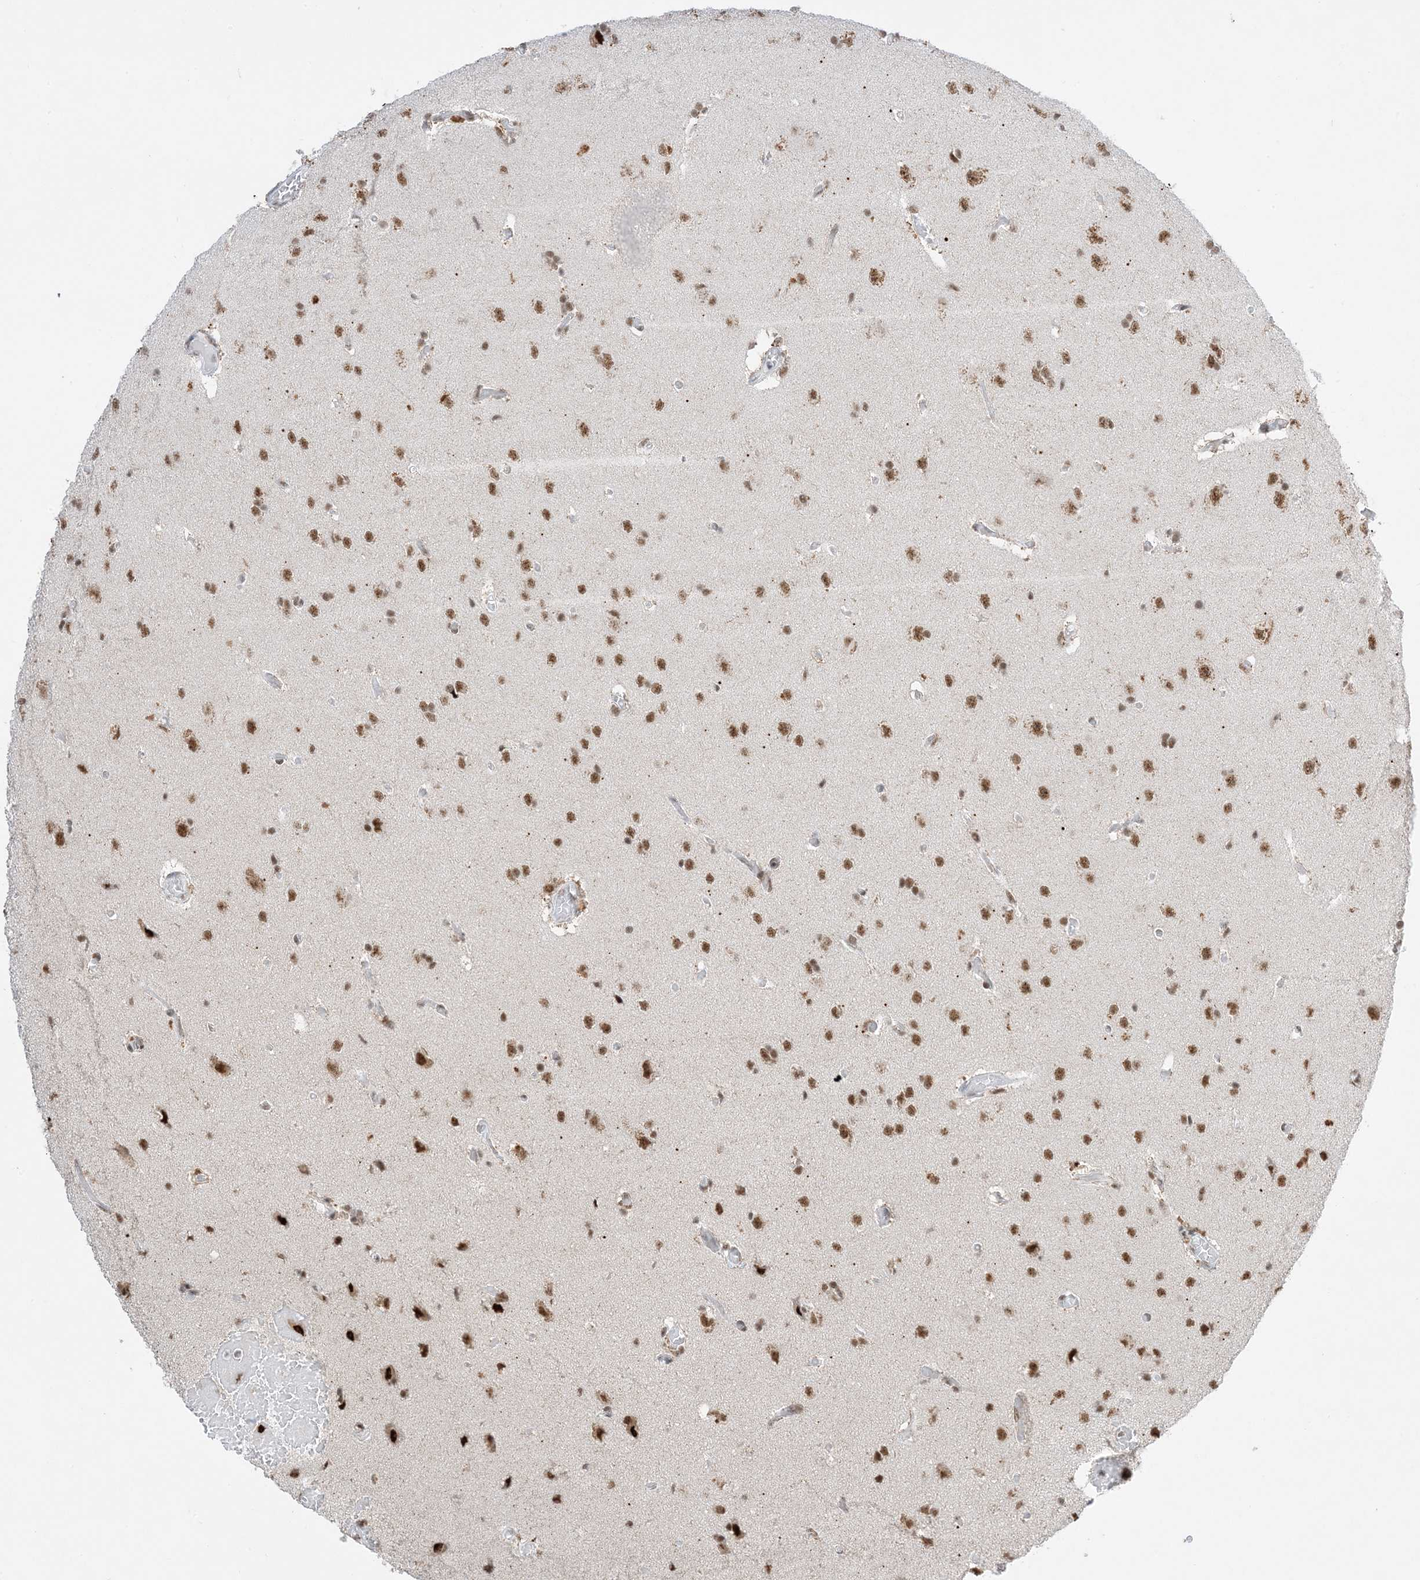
{"staining": {"intensity": "strong", "quantity": ">75%", "location": "nuclear"}, "tissue": "glioma", "cell_type": "Tumor cells", "image_type": "cancer", "snomed": [{"axis": "morphology", "description": "Glioma, malignant, High grade"}, {"axis": "topography", "description": "Brain"}], "caption": "A high amount of strong nuclear staining is seen in approximately >75% of tumor cells in glioma tissue.", "gene": "SF3A3", "patient": {"sex": "female", "age": 59}}